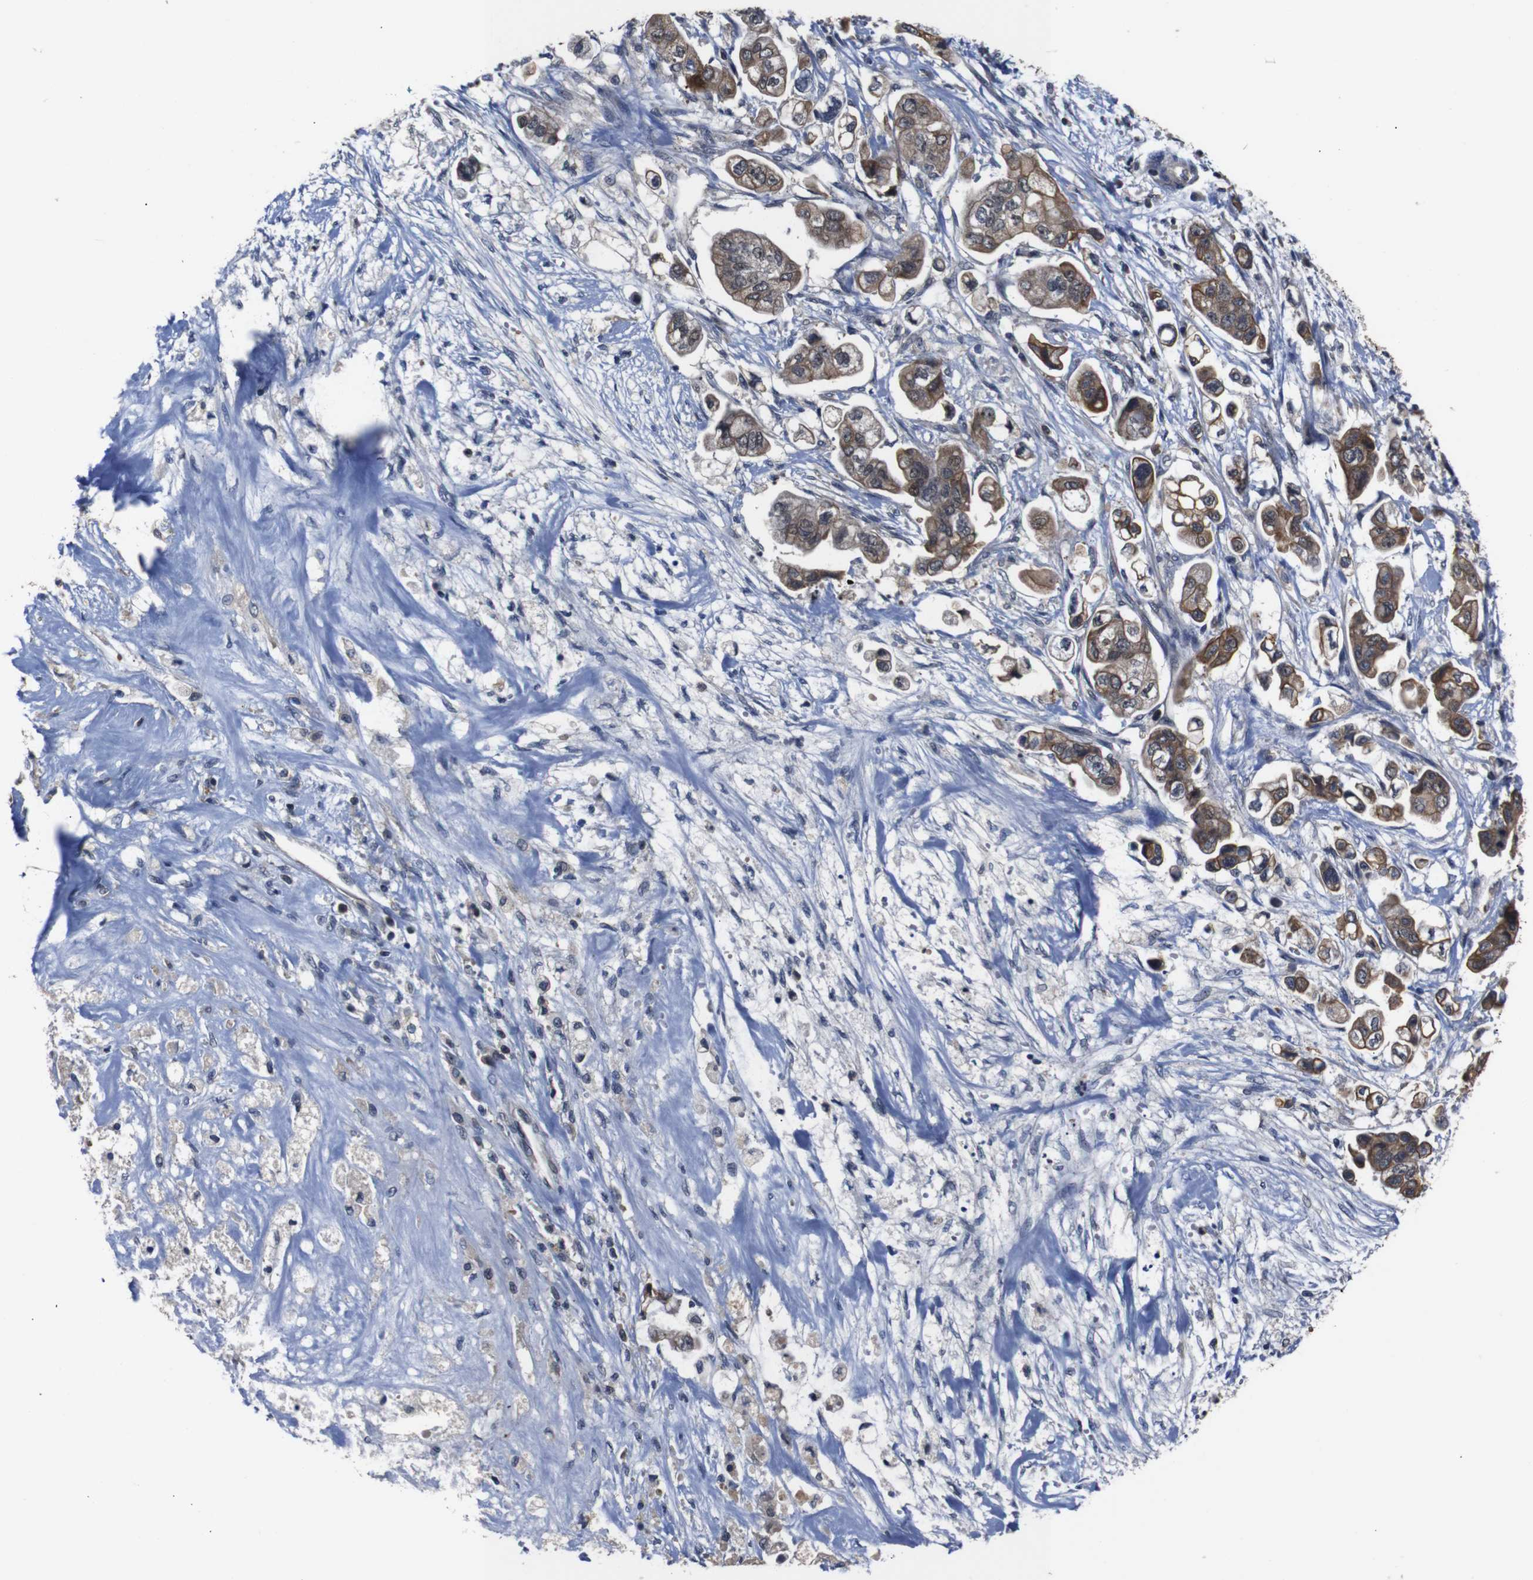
{"staining": {"intensity": "moderate", "quantity": ">75%", "location": "cytoplasmic/membranous"}, "tissue": "stomach cancer", "cell_type": "Tumor cells", "image_type": "cancer", "snomed": [{"axis": "morphology", "description": "Adenocarcinoma, NOS"}, {"axis": "topography", "description": "Stomach"}], "caption": "Brown immunohistochemical staining in human stomach cancer shows moderate cytoplasmic/membranous expression in approximately >75% of tumor cells.", "gene": "BRWD3", "patient": {"sex": "male", "age": 62}}